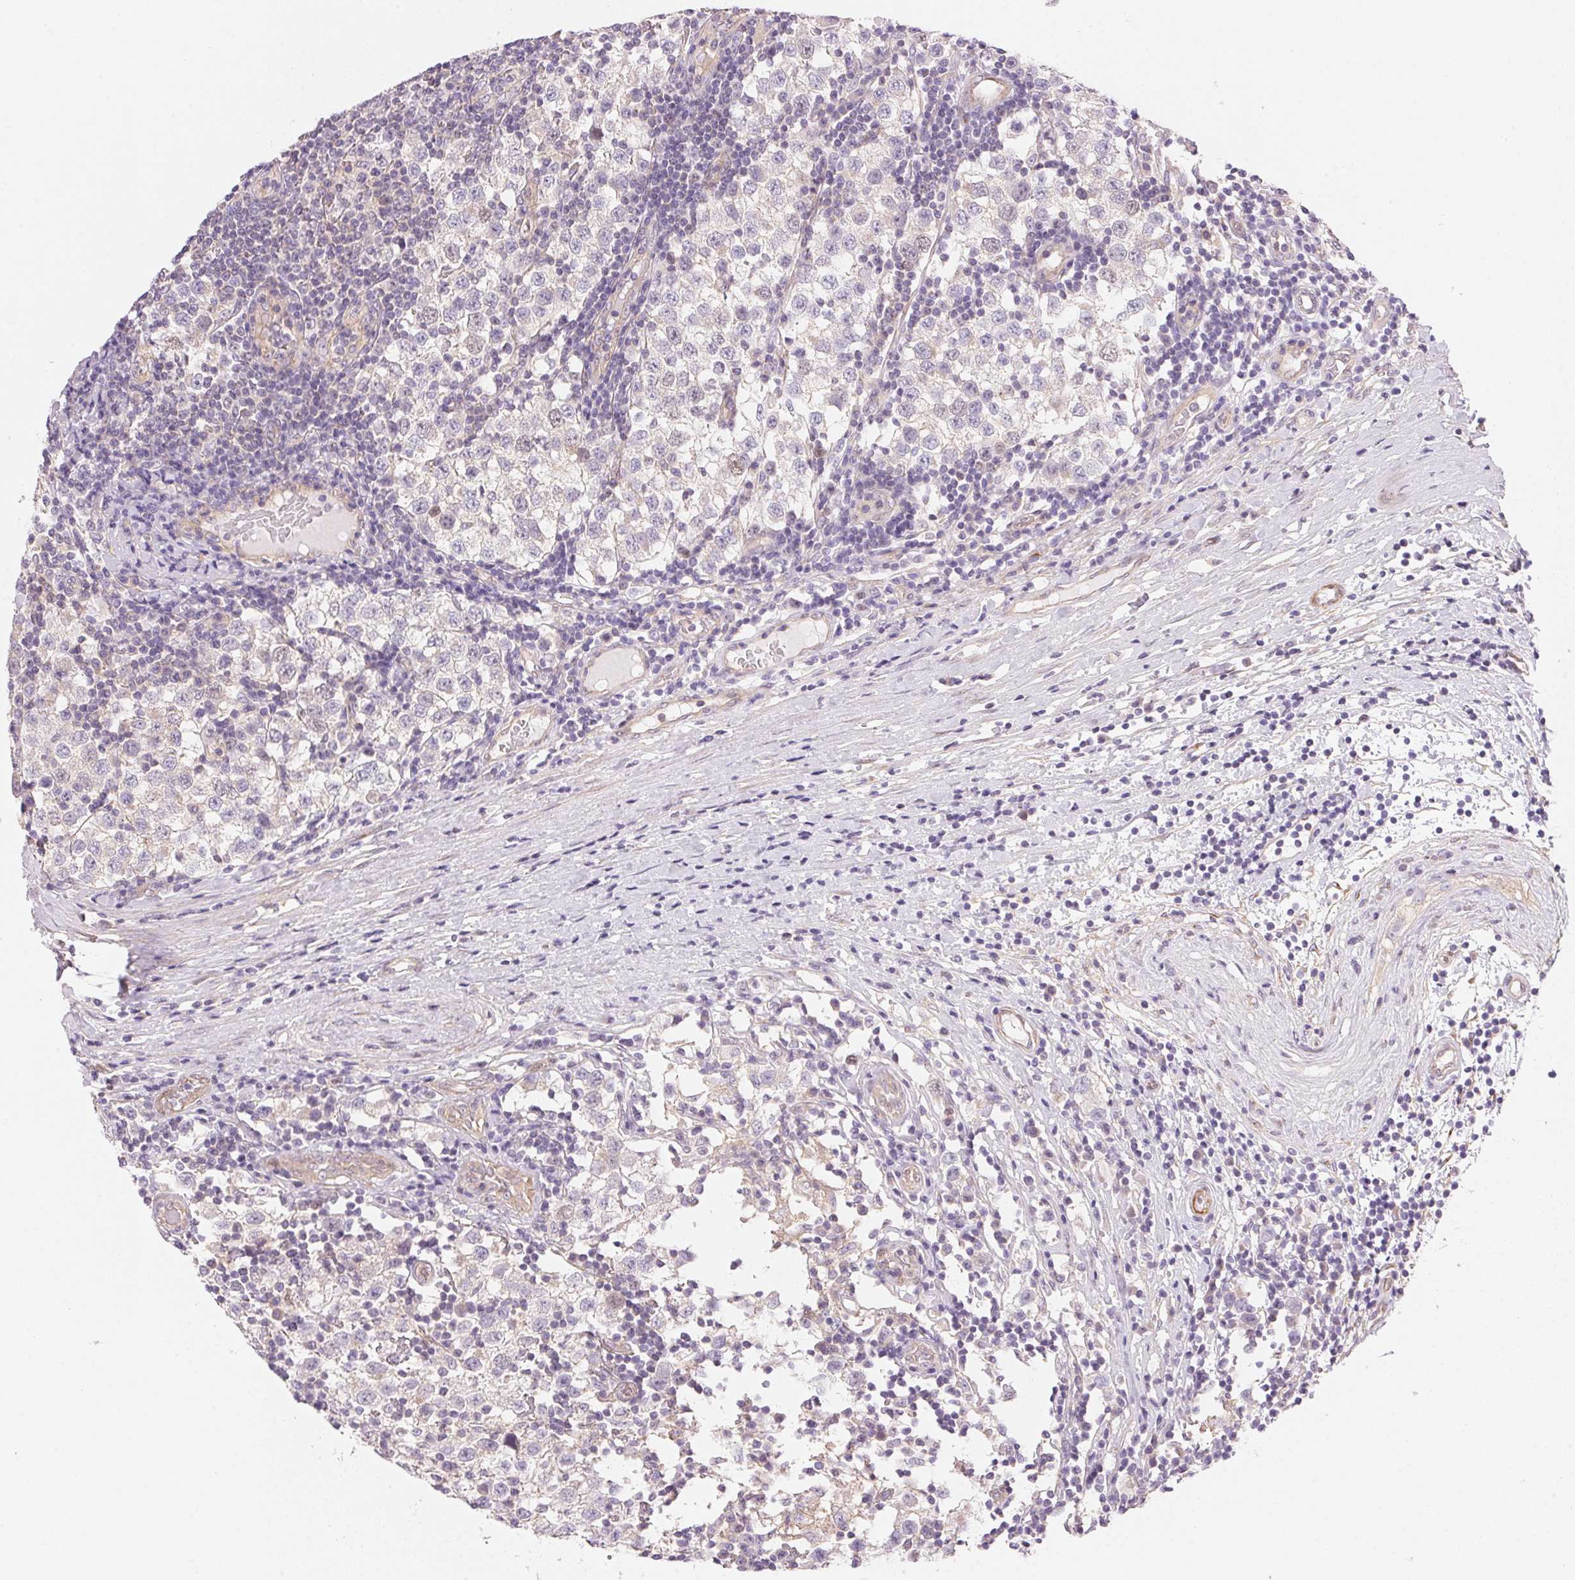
{"staining": {"intensity": "negative", "quantity": "none", "location": "none"}, "tissue": "testis cancer", "cell_type": "Tumor cells", "image_type": "cancer", "snomed": [{"axis": "morphology", "description": "Seminoma, NOS"}, {"axis": "topography", "description": "Testis"}], "caption": "This is an immunohistochemistry (IHC) micrograph of testis cancer. There is no staining in tumor cells.", "gene": "SMTN", "patient": {"sex": "male", "age": 34}}